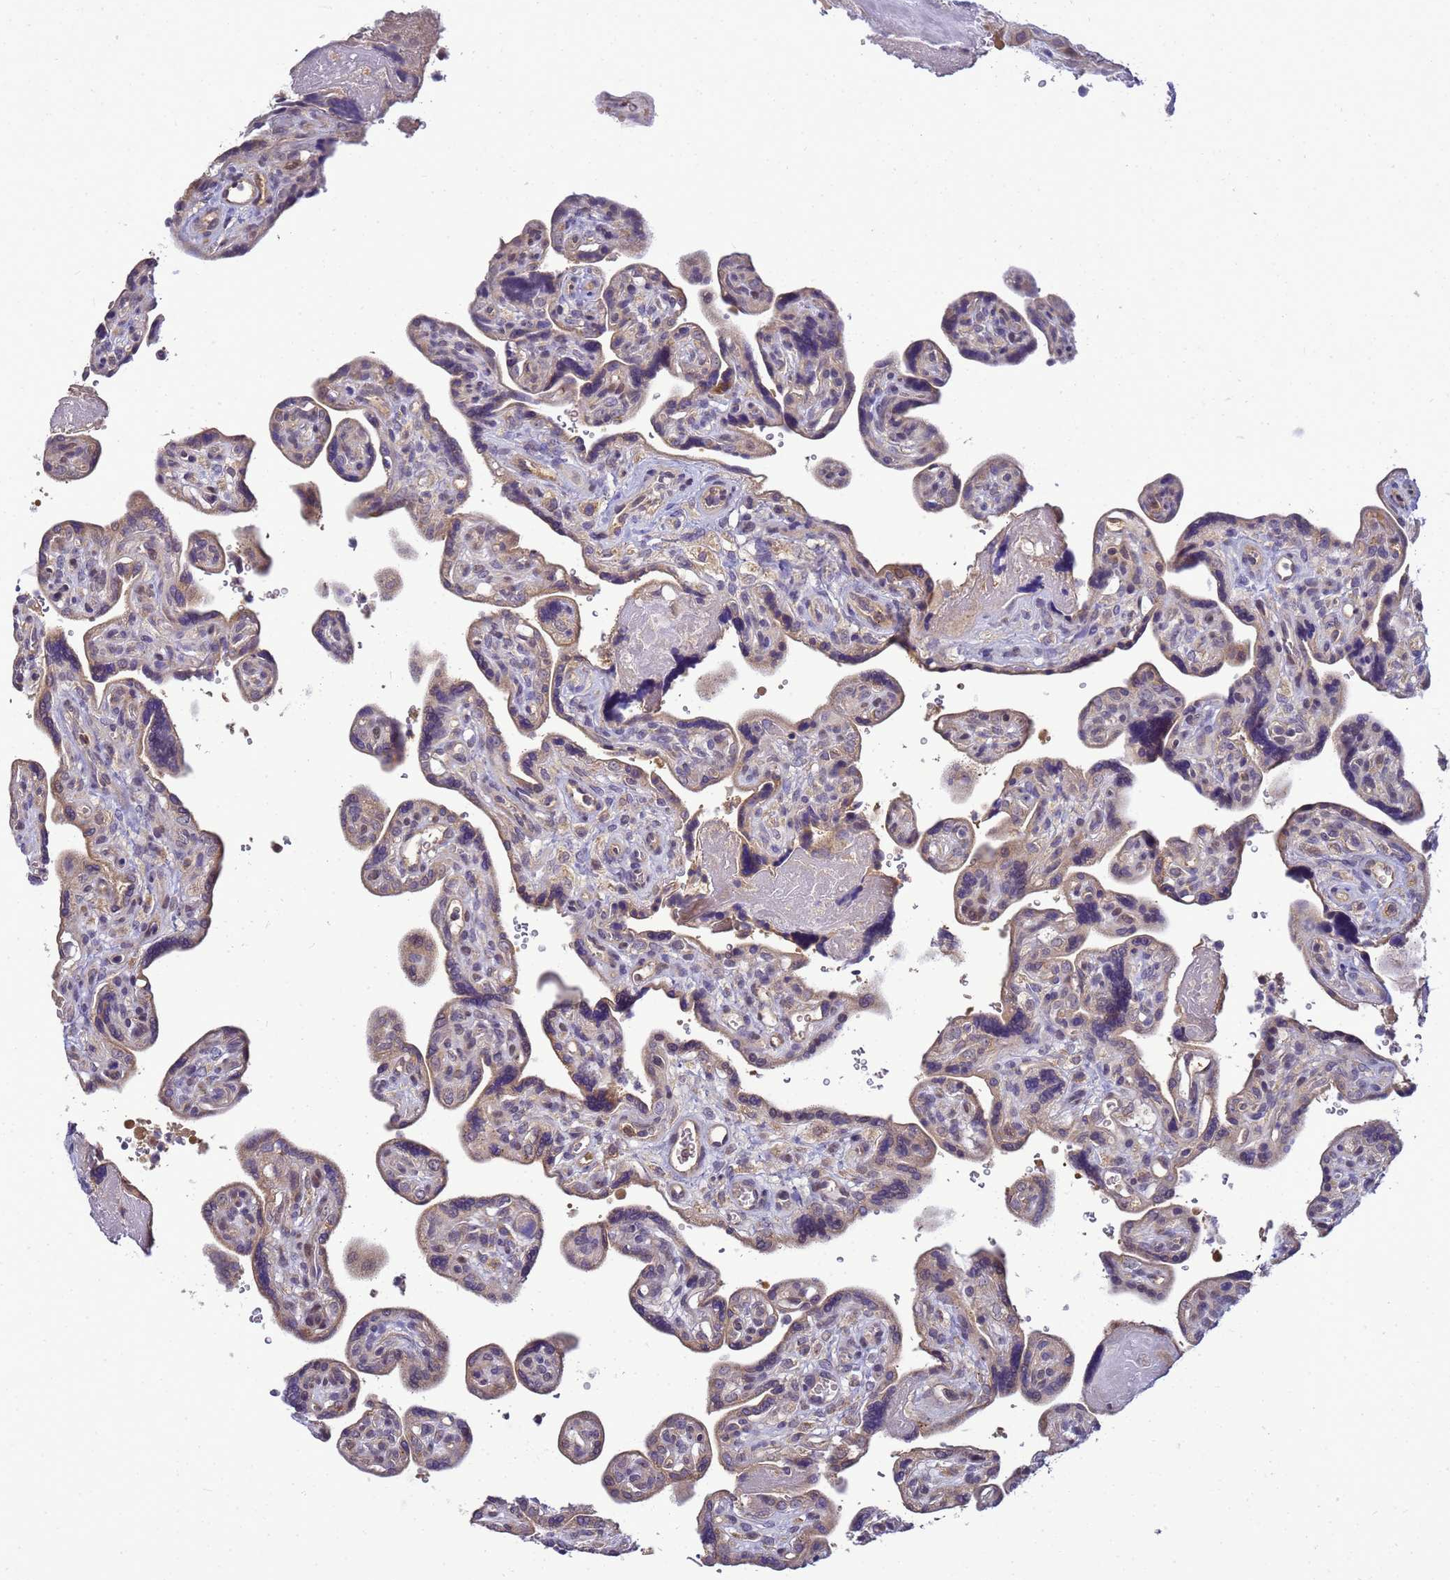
{"staining": {"intensity": "weak", "quantity": "25%-75%", "location": "cytoplasmic/membranous"}, "tissue": "placenta", "cell_type": "Trophoblastic cells", "image_type": "normal", "snomed": [{"axis": "morphology", "description": "Normal tissue, NOS"}, {"axis": "topography", "description": "Placenta"}], "caption": "Benign placenta was stained to show a protein in brown. There is low levels of weak cytoplasmic/membranous staining in about 25%-75% of trophoblastic cells.", "gene": "TMEM74B", "patient": {"sex": "female", "age": 39}}